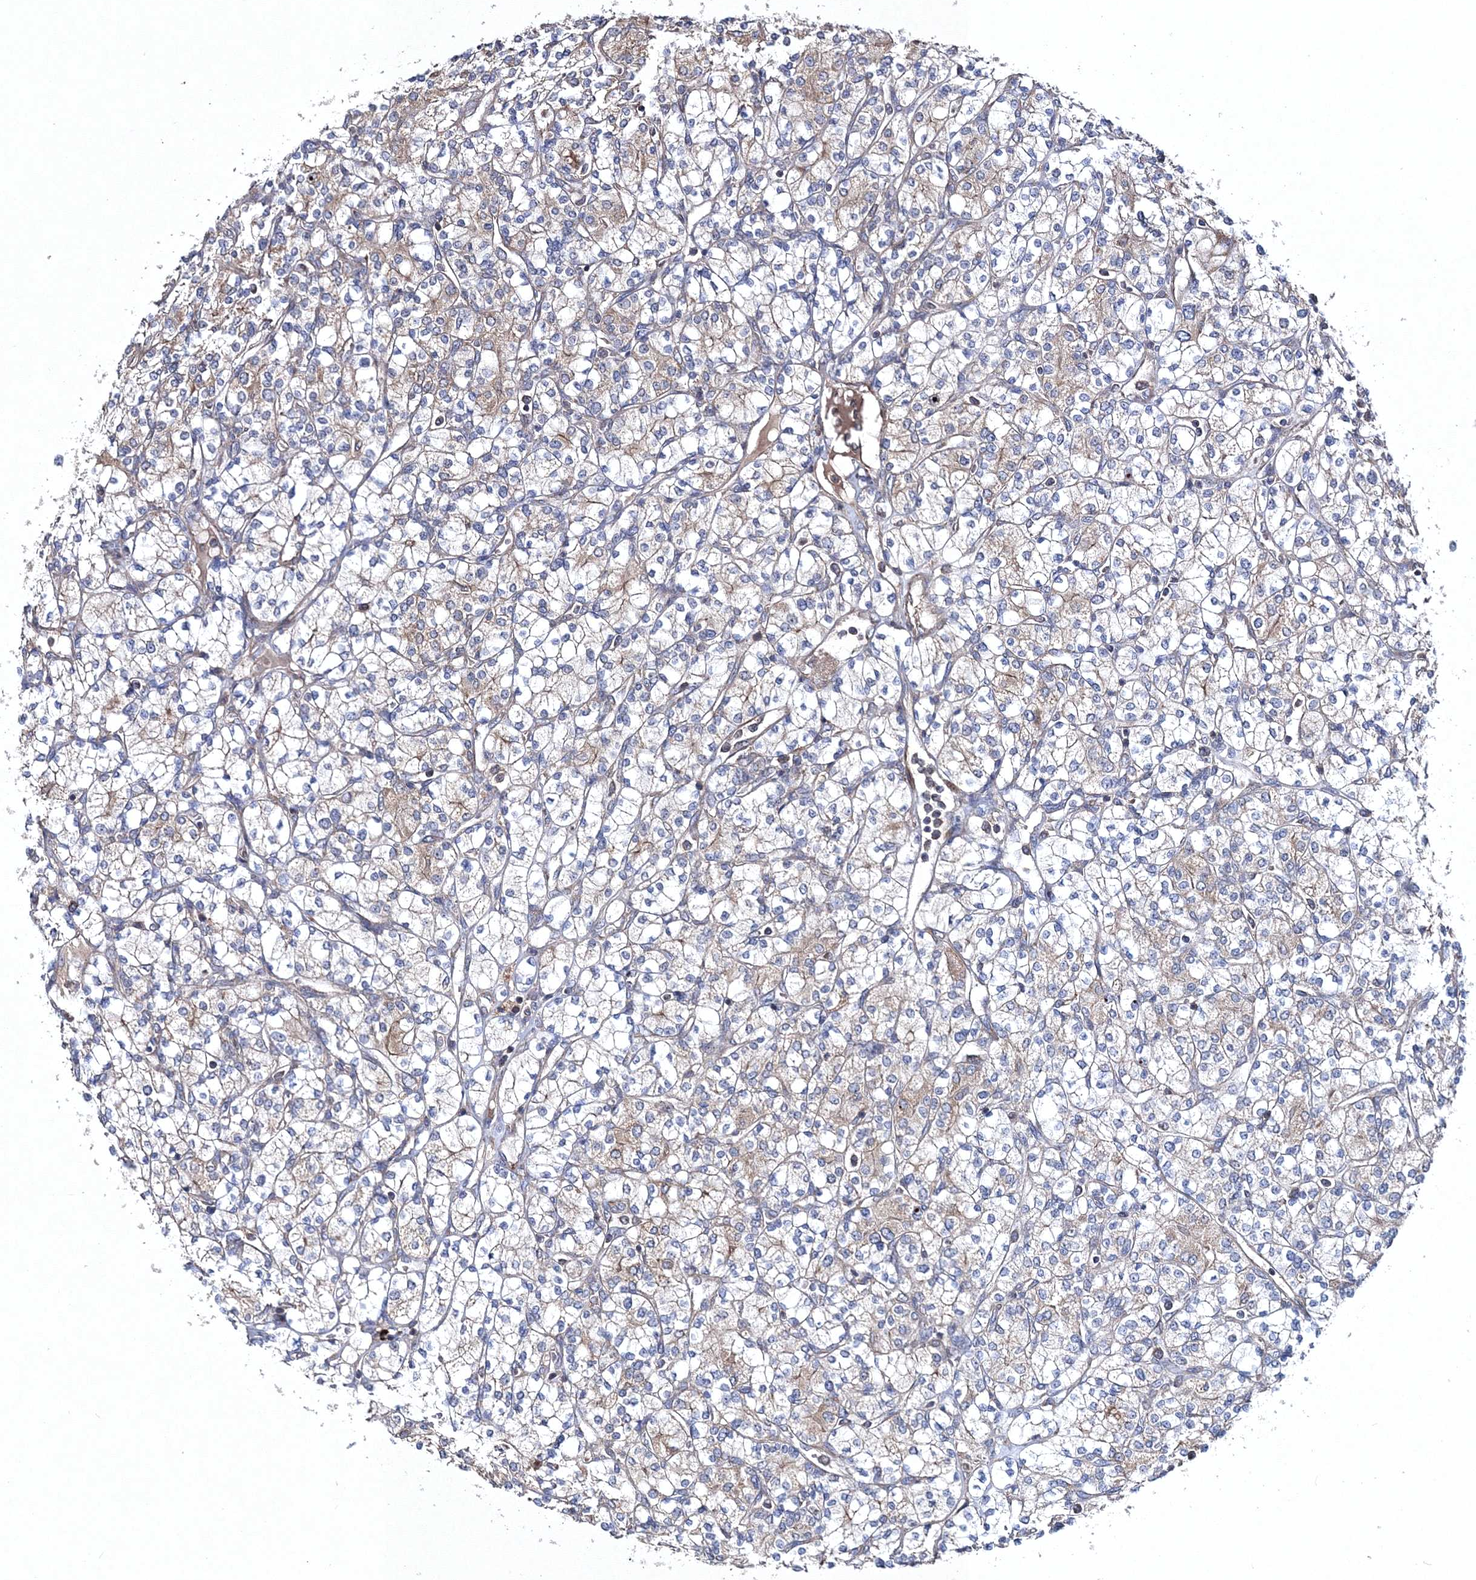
{"staining": {"intensity": "weak", "quantity": "25%-75%", "location": "cytoplasmic/membranous"}, "tissue": "renal cancer", "cell_type": "Tumor cells", "image_type": "cancer", "snomed": [{"axis": "morphology", "description": "Adenocarcinoma, NOS"}, {"axis": "topography", "description": "Kidney"}], "caption": "Renal cancer (adenocarcinoma) stained with immunohistochemistry shows weak cytoplasmic/membranous expression in approximately 25%-75% of tumor cells.", "gene": "PPP2R2B", "patient": {"sex": "male", "age": 77}}